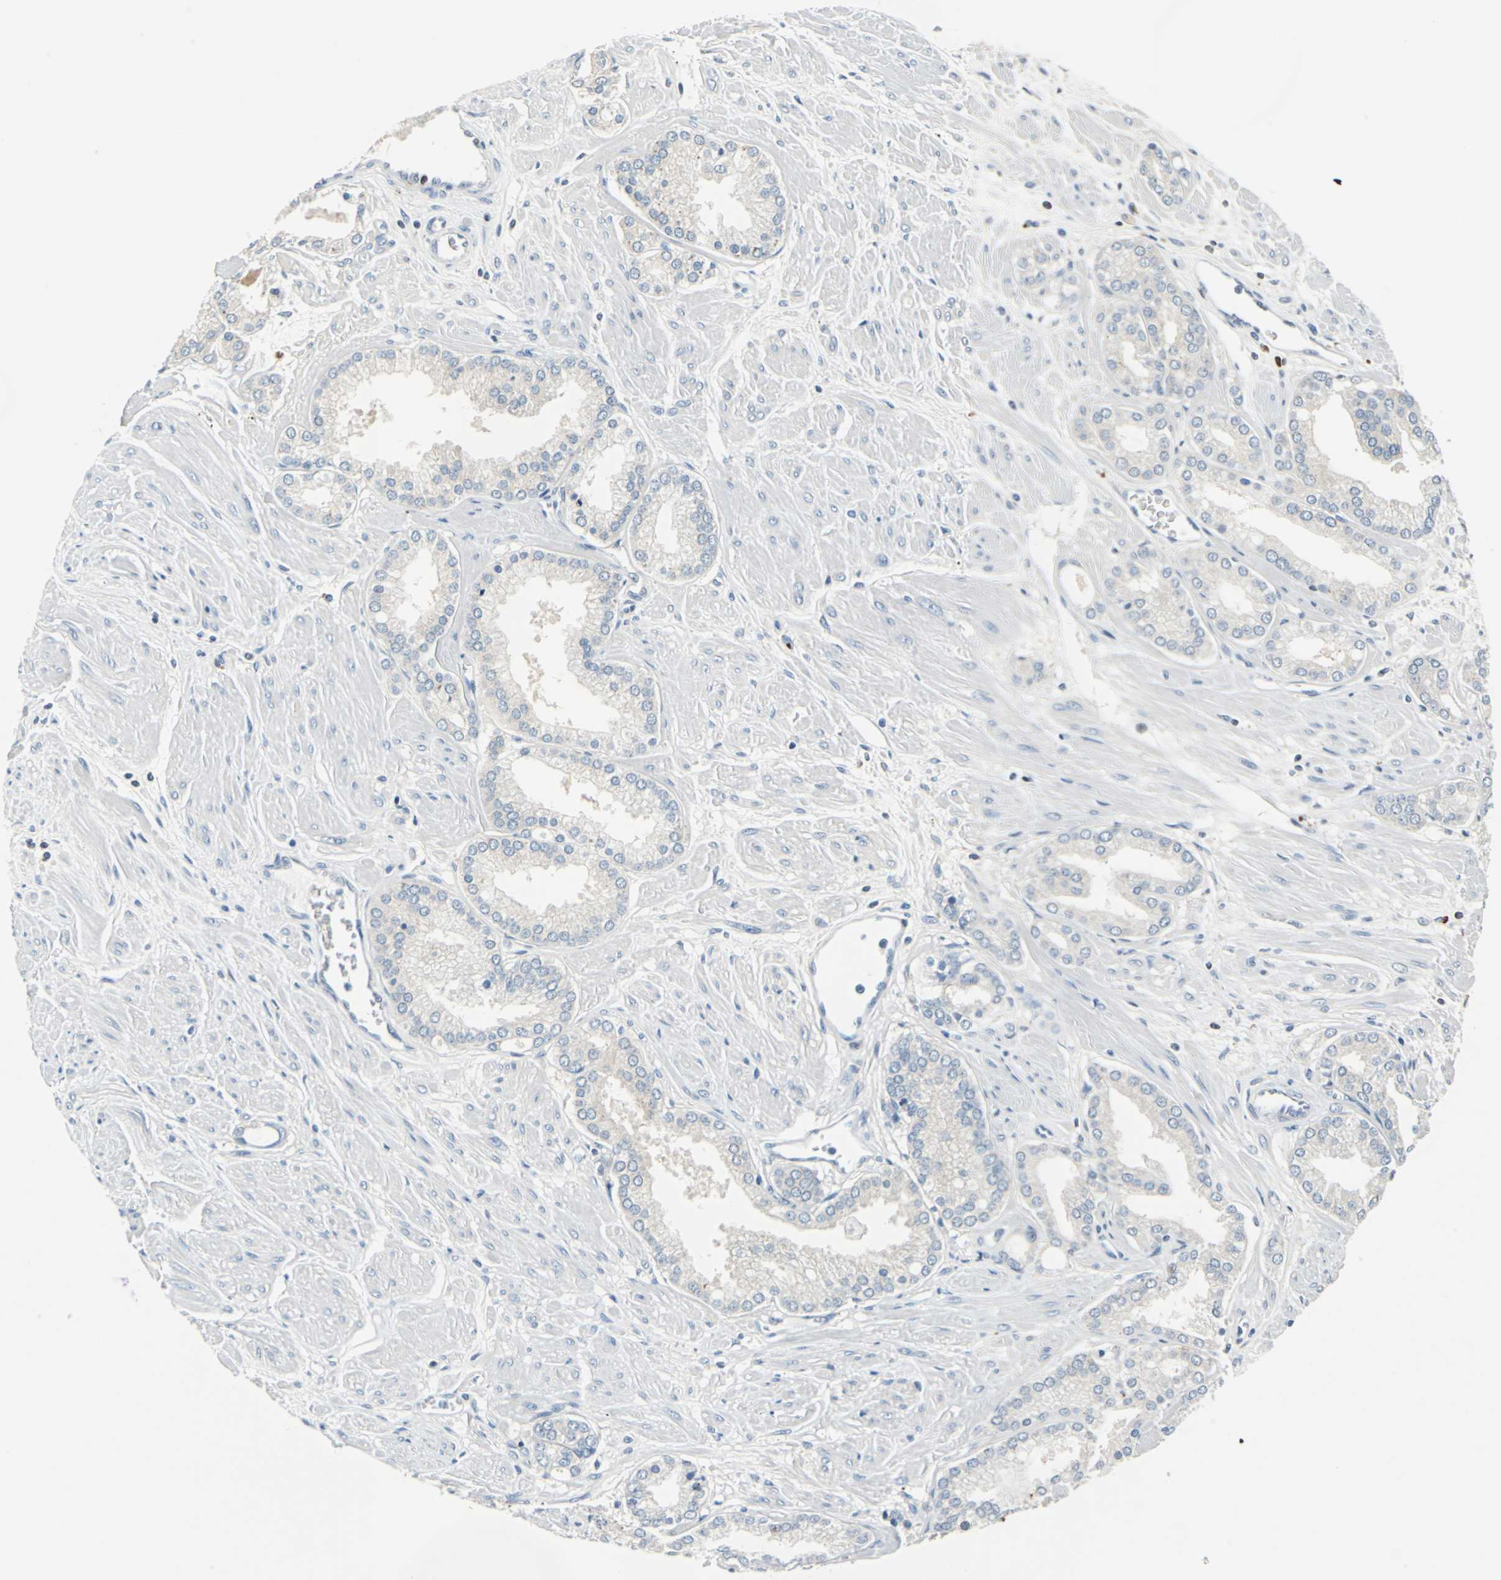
{"staining": {"intensity": "negative", "quantity": "none", "location": "none"}, "tissue": "prostate cancer", "cell_type": "Tumor cells", "image_type": "cancer", "snomed": [{"axis": "morphology", "description": "Adenocarcinoma, High grade"}, {"axis": "topography", "description": "Prostate"}], "caption": "Prostate cancer (high-grade adenocarcinoma) stained for a protein using immunohistochemistry (IHC) displays no positivity tumor cells.", "gene": "HCFC2", "patient": {"sex": "male", "age": 61}}